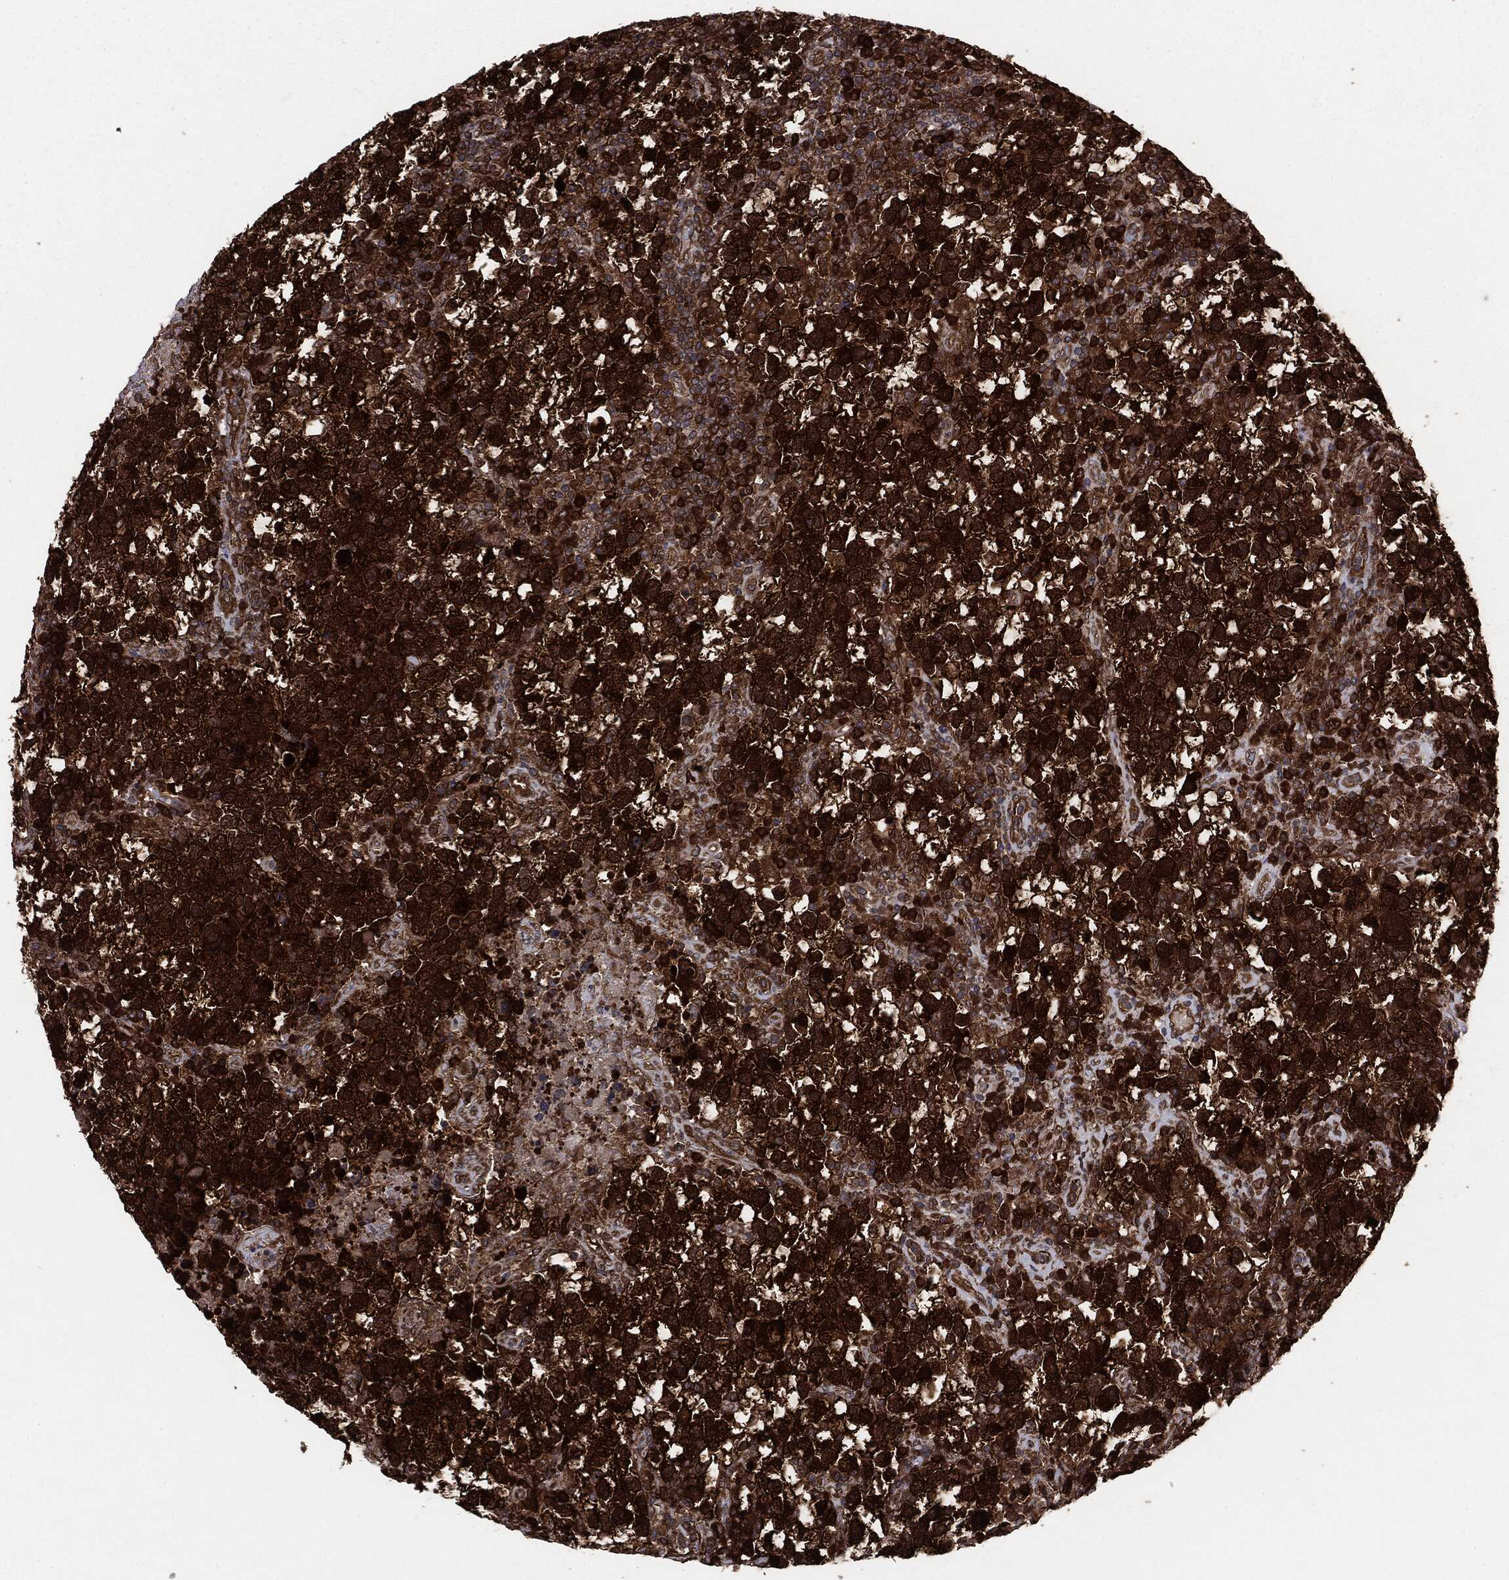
{"staining": {"intensity": "strong", "quantity": ">75%", "location": "cytoplasmic/membranous"}, "tissue": "testis cancer", "cell_type": "Tumor cells", "image_type": "cancer", "snomed": [{"axis": "morphology", "description": "Seminoma, NOS"}, {"axis": "topography", "description": "Testis"}], "caption": "Seminoma (testis) stained with DAB IHC reveals high levels of strong cytoplasmic/membranous staining in approximately >75% of tumor cells.", "gene": "NME1", "patient": {"sex": "male", "age": 47}}